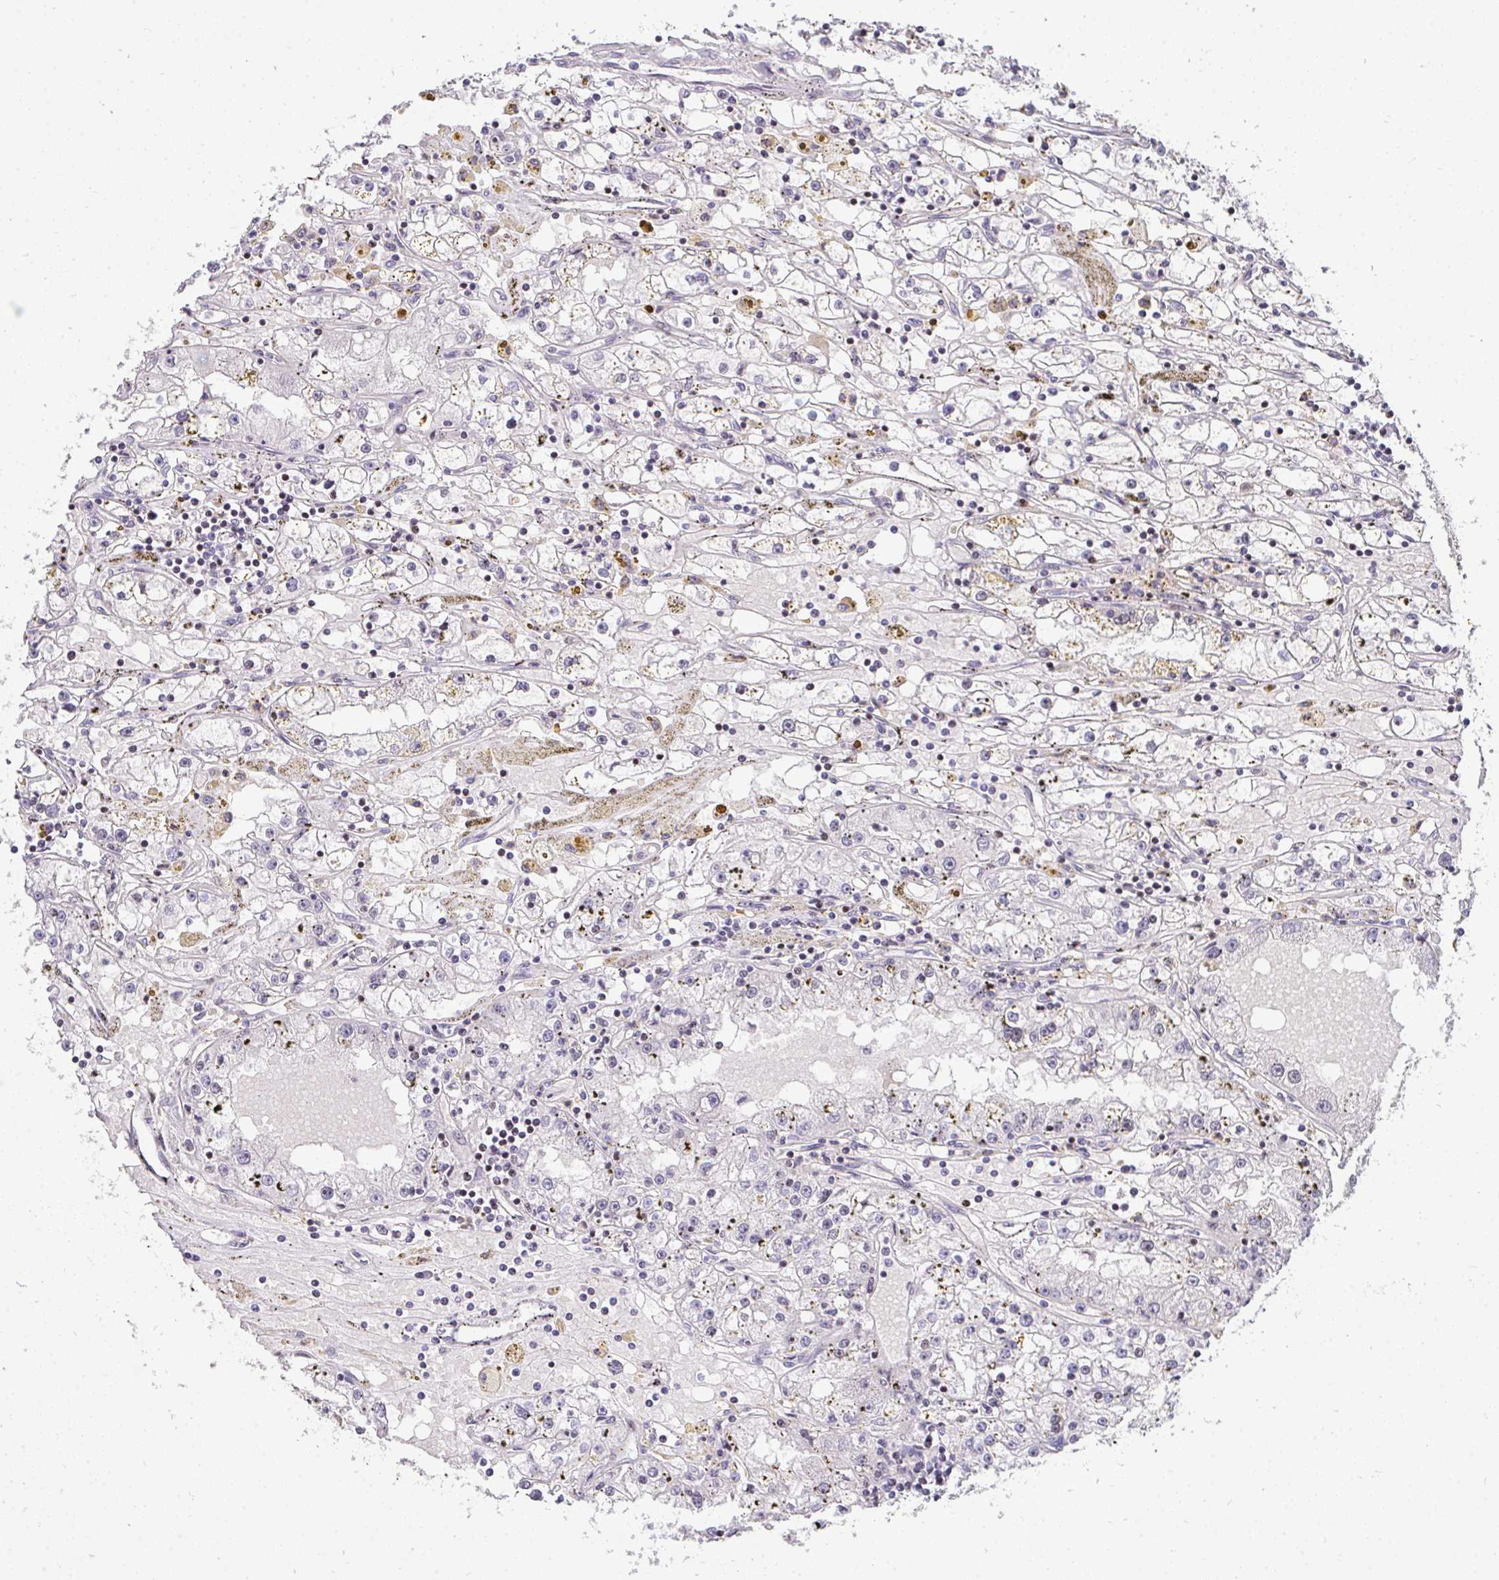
{"staining": {"intensity": "negative", "quantity": "none", "location": "none"}, "tissue": "renal cancer", "cell_type": "Tumor cells", "image_type": "cancer", "snomed": [{"axis": "morphology", "description": "Adenocarcinoma, NOS"}, {"axis": "topography", "description": "Kidney"}], "caption": "Immunohistochemistry micrograph of human renal cancer (adenocarcinoma) stained for a protein (brown), which reveals no expression in tumor cells.", "gene": "PLPPR3", "patient": {"sex": "male", "age": 56}}